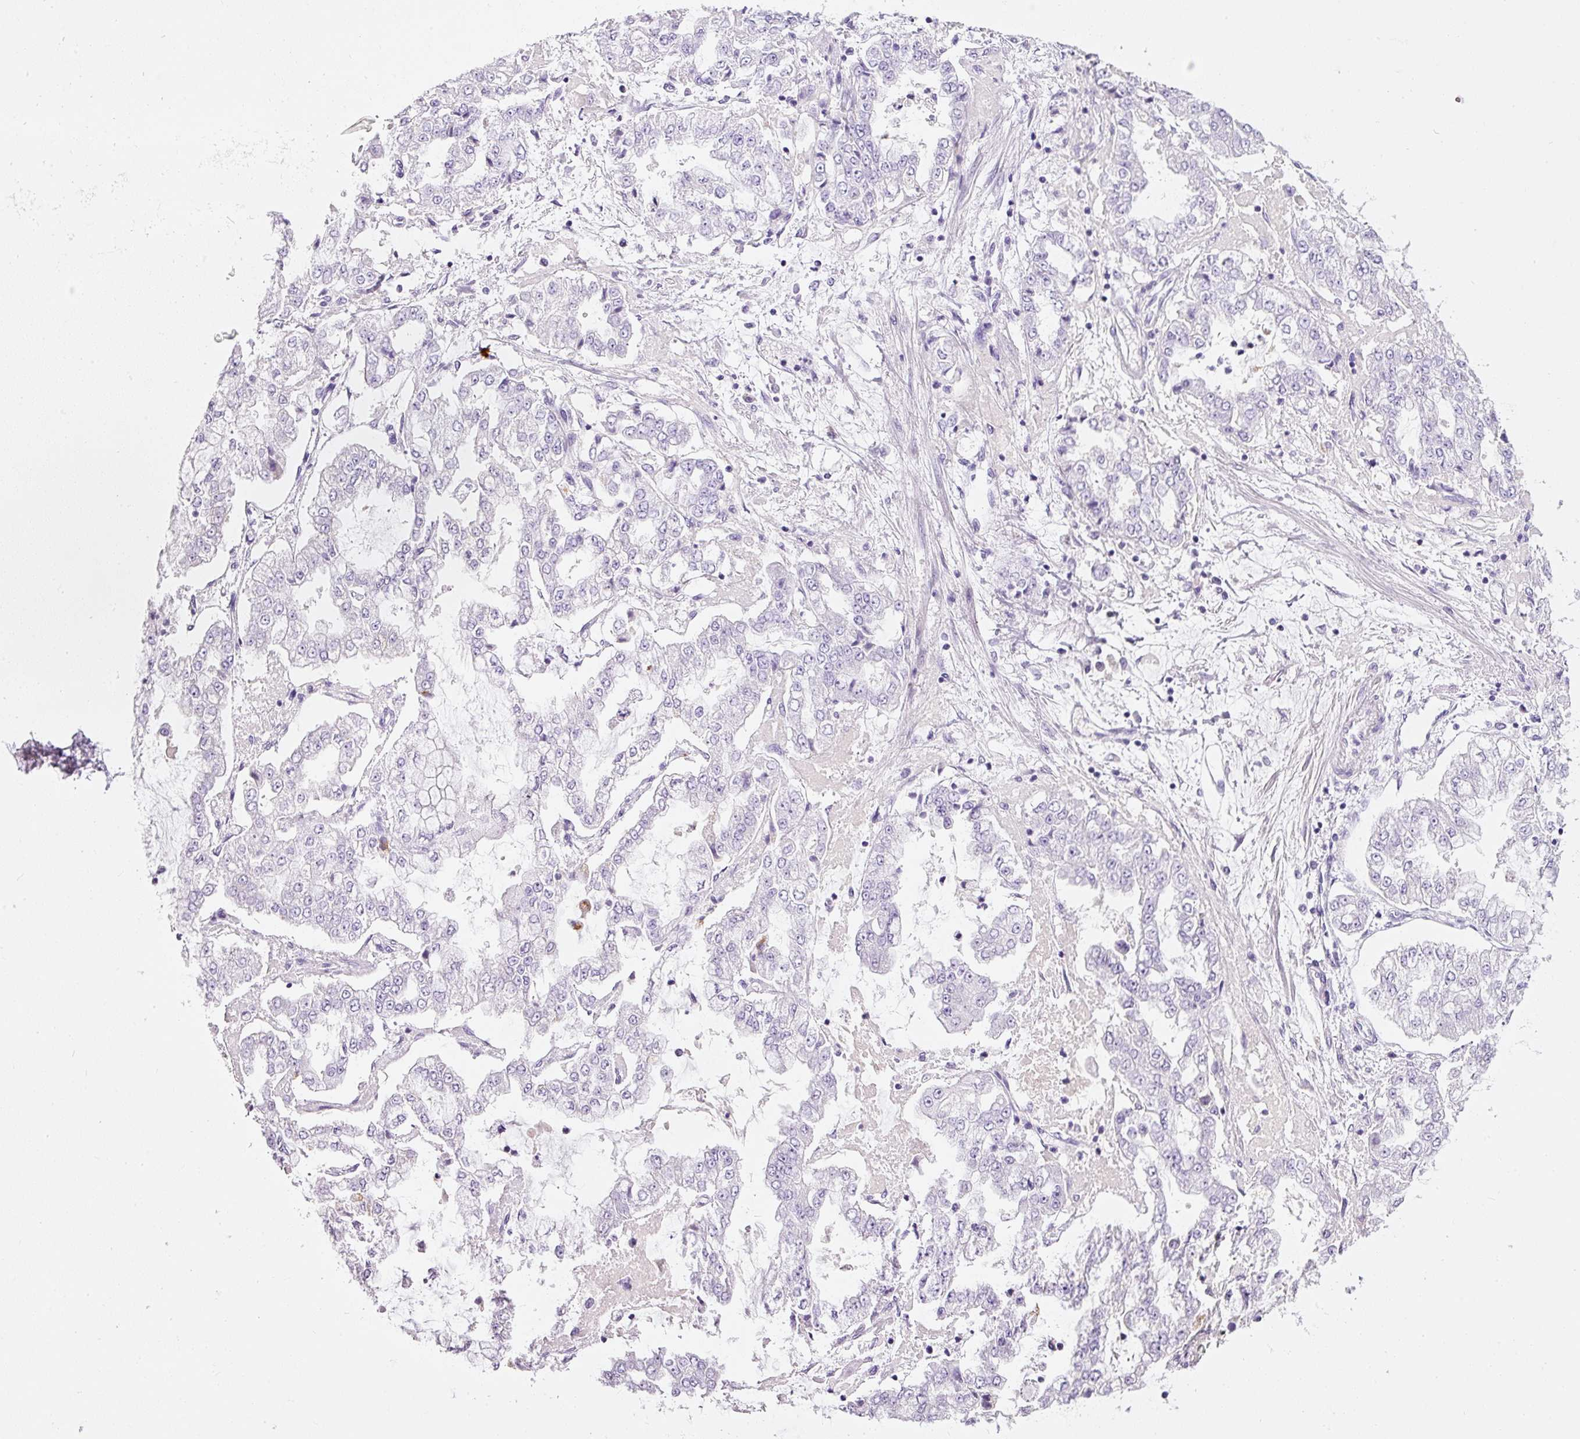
{"staining": {"intensity": "negative", "quantity": "none", "location": "none"}, "tissue": "stomach cancer", "cell_type": "Tumor cells", "image_type": "cancer", "snomed": [{"axis": "morphology", "description": "Adenocarcinoma, NOS"}, {"axis": "topography", "description": "Stomach"}], "caption": "Immunohistochemistry of human stomach adenocarcinoma demonstrates no expression in tumor cells.", "gene": "BSND", "patient": {"sex": "male", "age": 76}}